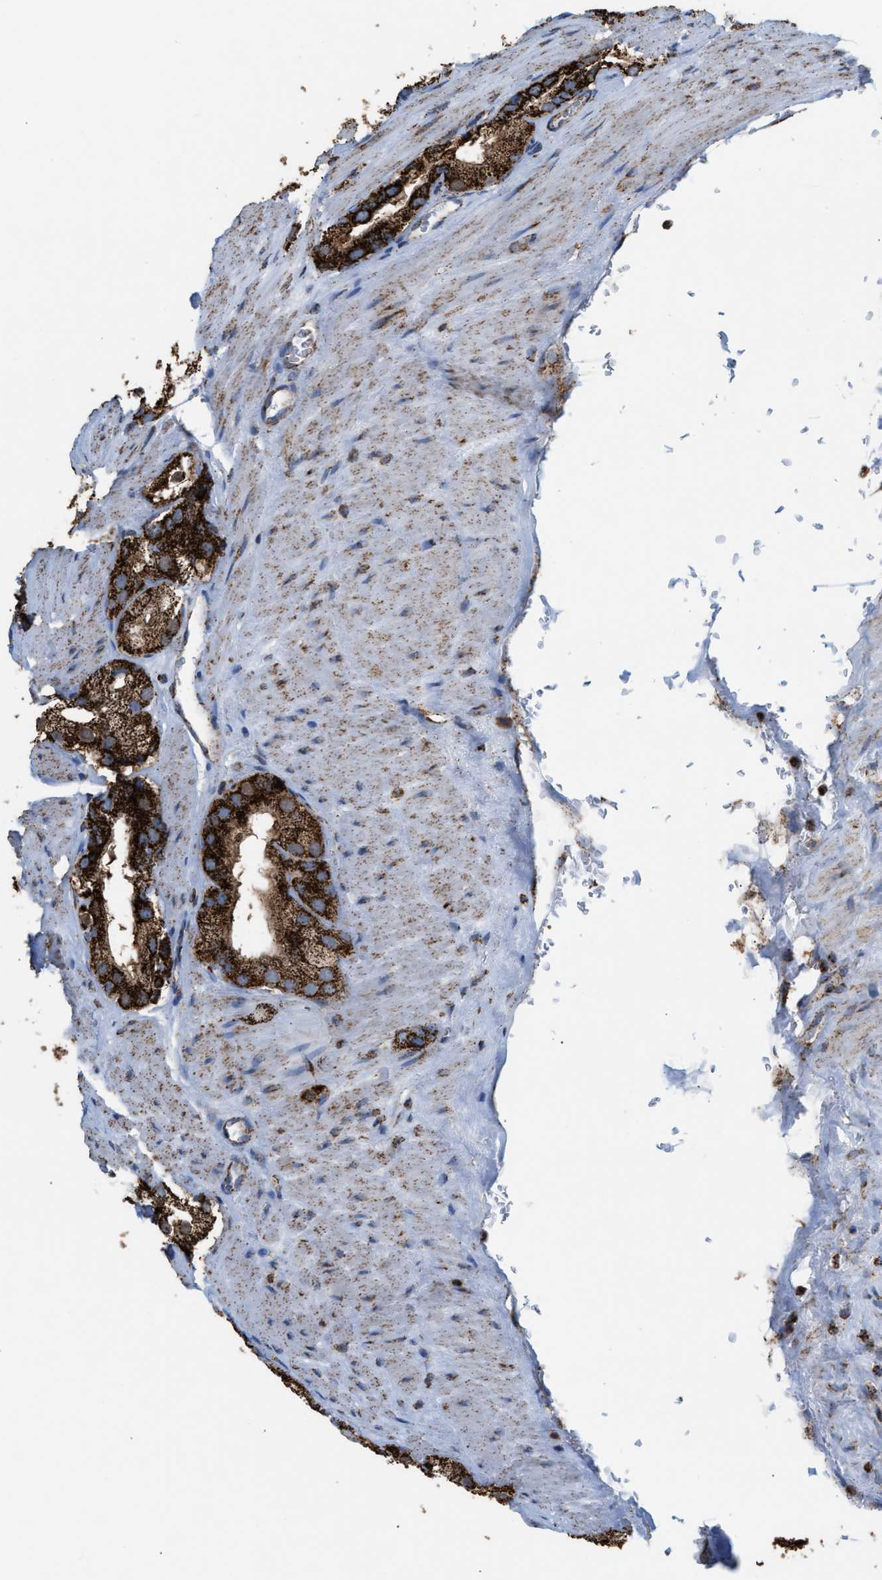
{"staining": {"intensity": "strong", "quantity": ">75%", "location": "cytoplasmic/membranous"}, "tissue": "prostate cancer", "cell_type": "Tumor cells", "image_type": "cancer", "snomed": [{"axis": "morphology", "description": "Adenocarcinoma, High grade"}, {"axis": "topography", "description": "Prostate"}], "caption": "Strong cytoplasmic/membranous positivity for a protein is appreciated in about >75% of tumor cells of prostate cancer using IHC.", "gene": "ECHS1", "patient": {"sex": "male", "age": 63}}